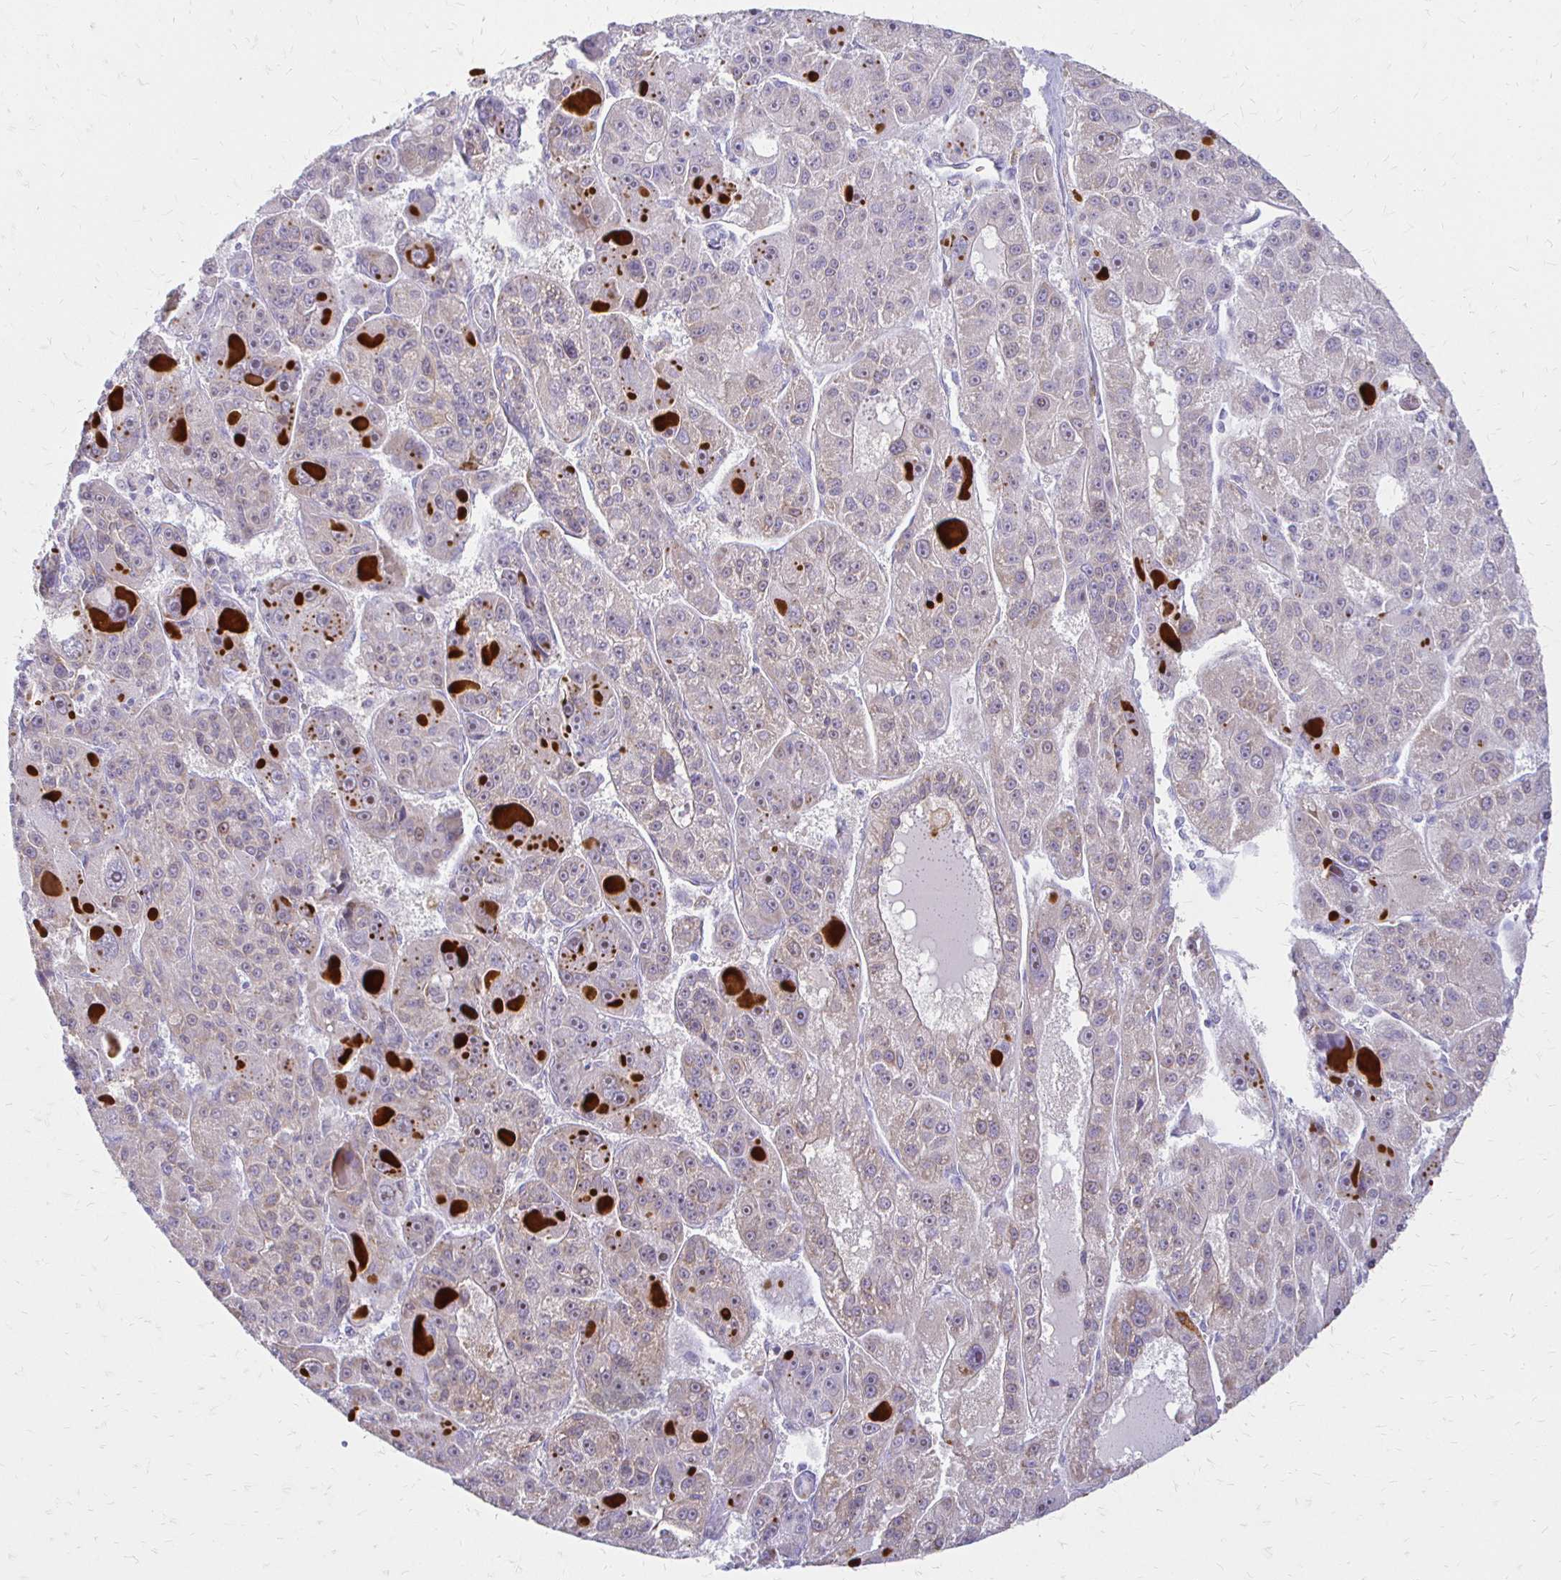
{"staining": {"intensity": "weak", "quantity": "<25%", "location": "cytoplasmic/membranous"}, "tissue": "liver cancer", "cell_type": "Tumor cells", "image_type": "cancer", "snomed": [{"axis": "morphology", "description": "Carcinoma, Hepatocellular, NOS"}, {"axis": "topography", "description": "Liver"}], "caption": "This is a photomicrograph of IHC staining of liver hepatocellular carcinoma, which shows no positivity in tumor cells. (Brightfield microscopy of DAB IHC at high magnification).", "gene": "ACP5", "patient": {"sex": "male", "age": 76}}